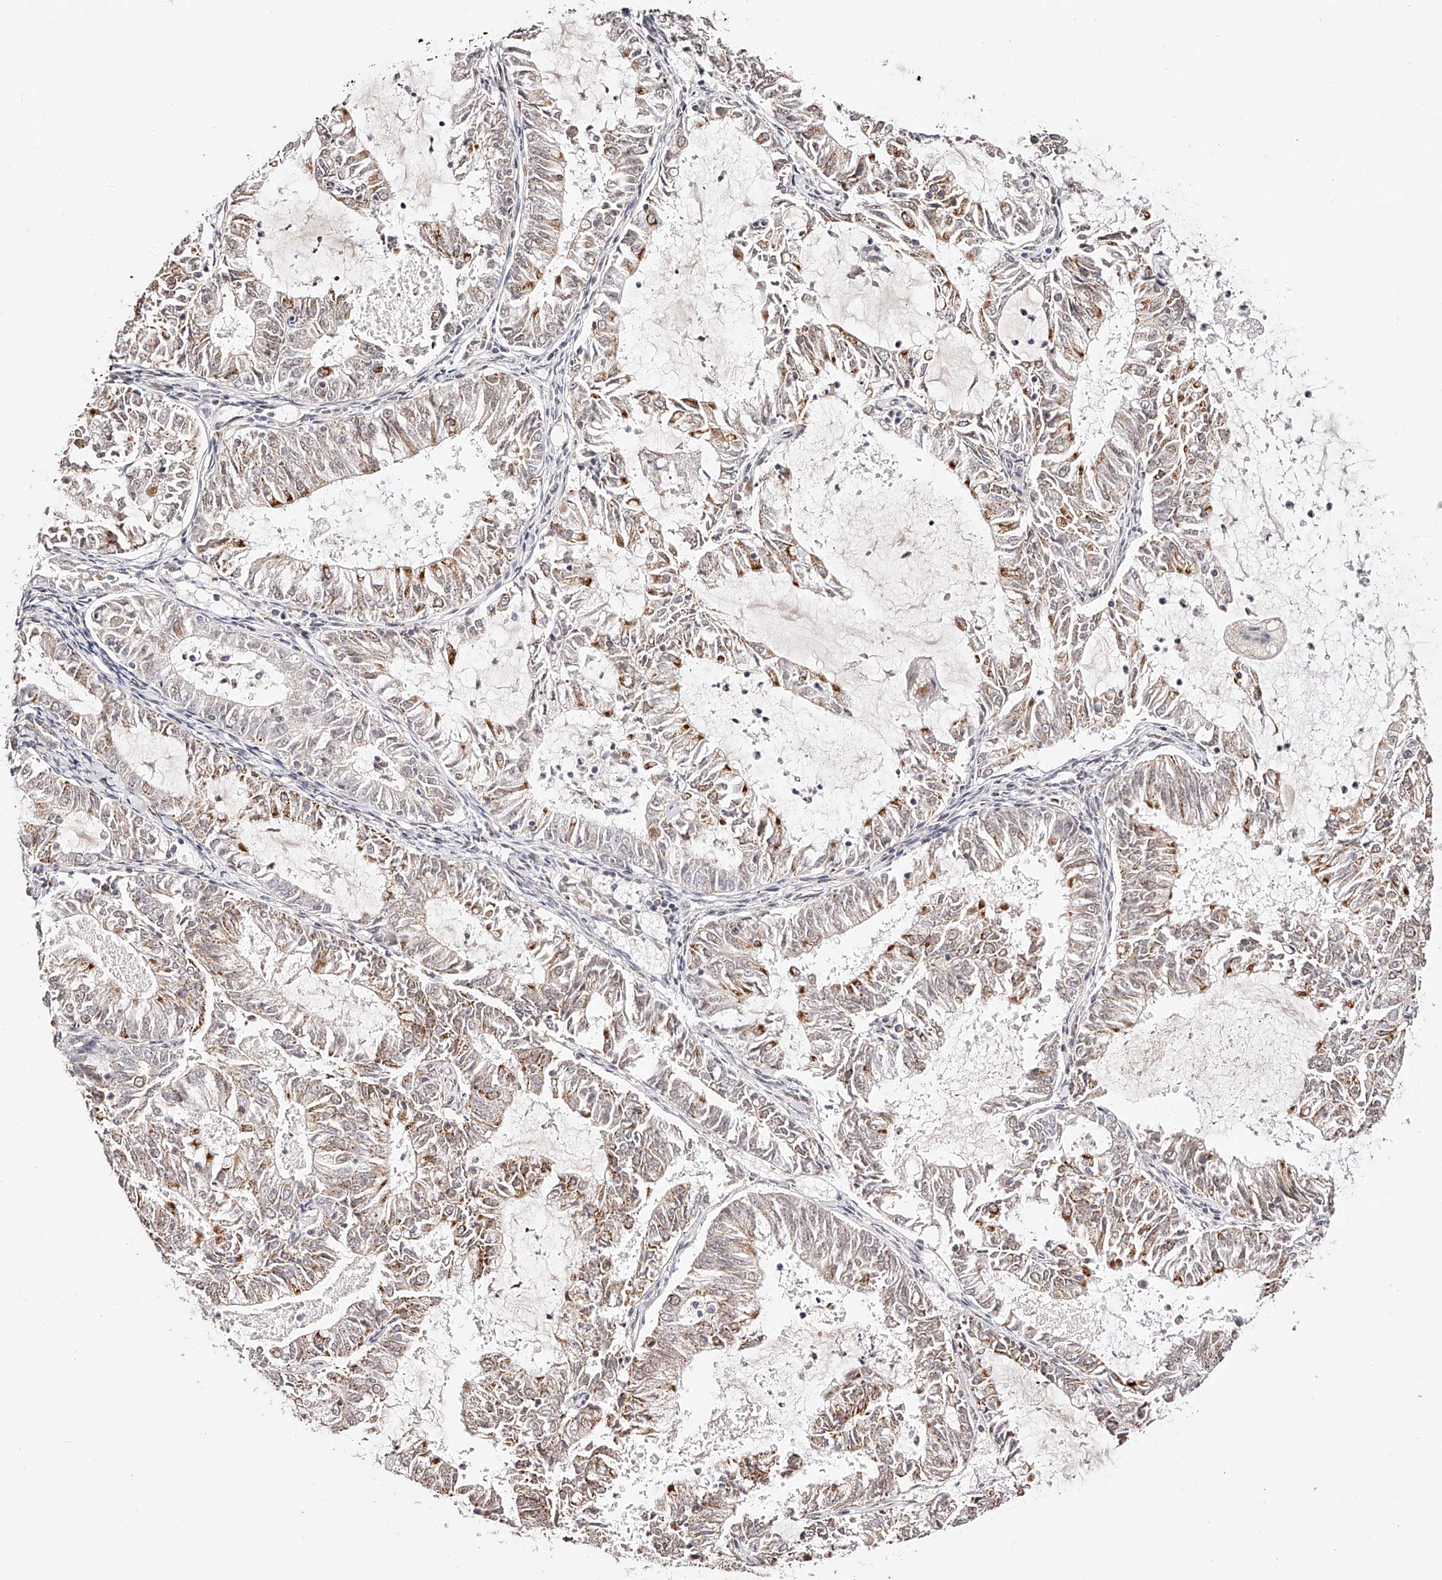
{"staining": {"intensity": "moderate", "quantity": "25%-75%", "location": "cytoplasmic/membranous"}, "tissue": "endometrial cancer", "cell_type": "Tumor cells", "image_type": "cancer", "snomed": [{"axis": "morphology", "description": "Adenocarcinoma, NOS"}, {"axis": "topography", "description": "Endometrium"}], "caption": "Human endometrial cancer (adenocarcinoma) stained with a brown dye displays moderate cytoplasmic/membranous positive staining in approximately 25%-75% of tumor cells.", "gene": "NDUFV3", "patient": {"sex": "female", "age": 57}}